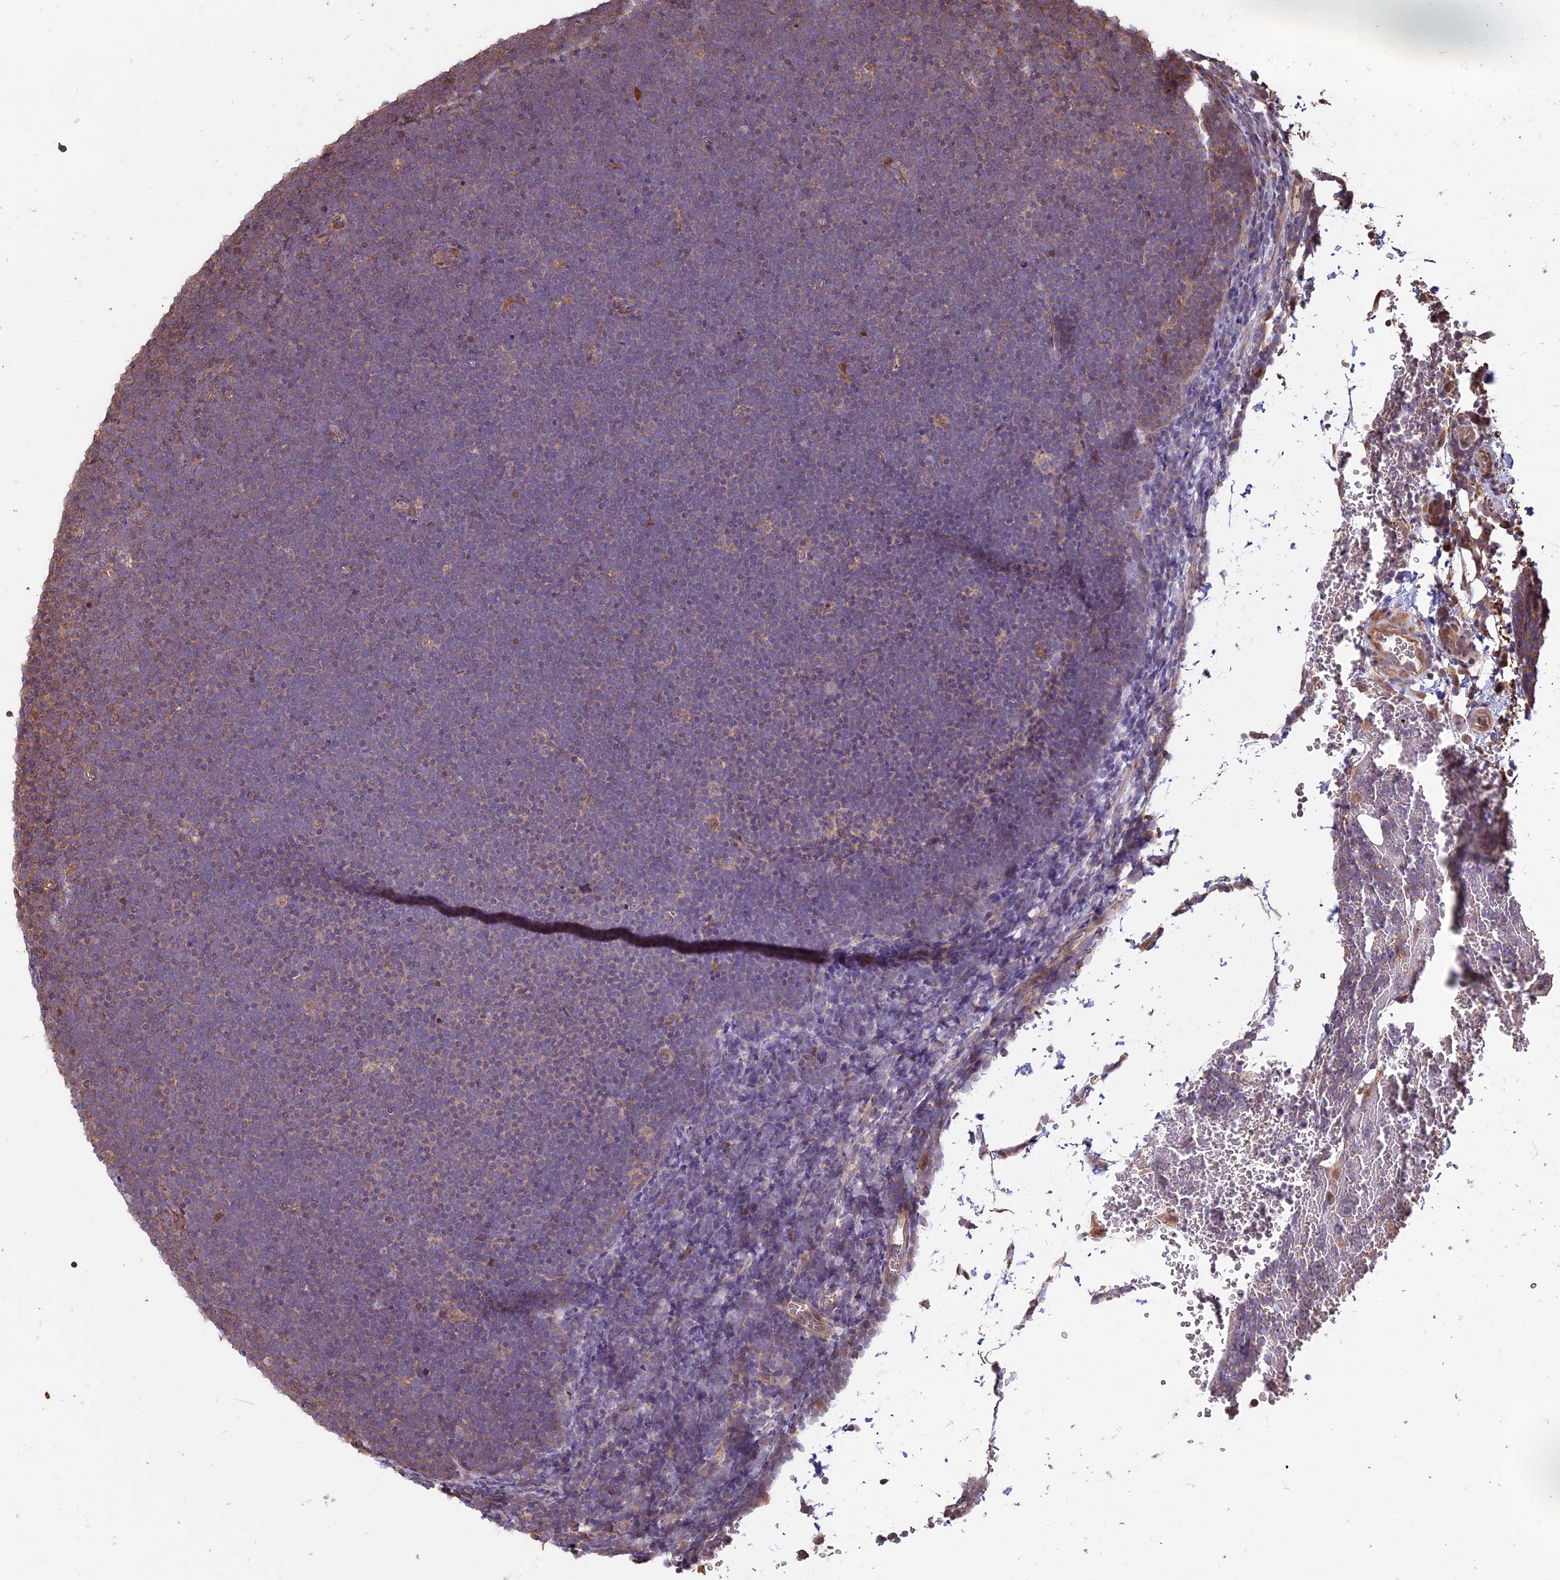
{"staining": {"intensity": "negative", "quantity": "none", "location": "none"}, "tissue": "lymphoma", "cell_type": "Tumor cells", "image_type": "cancer", "snomed": [{"axis": "morphology", "description": "Malignant lymphoma, non-Hodgkin's type, High grade"}, {"axis": "topography", "description": "Lymph node"}], "caption": "High power microscopy photomicrograph of an immunohistochemistry photomicrograph of lymphoma, revealing no significant positivity in tumor cells.", "gene": "VWA3A", "patient": {"sex": "male", "age": 13}}